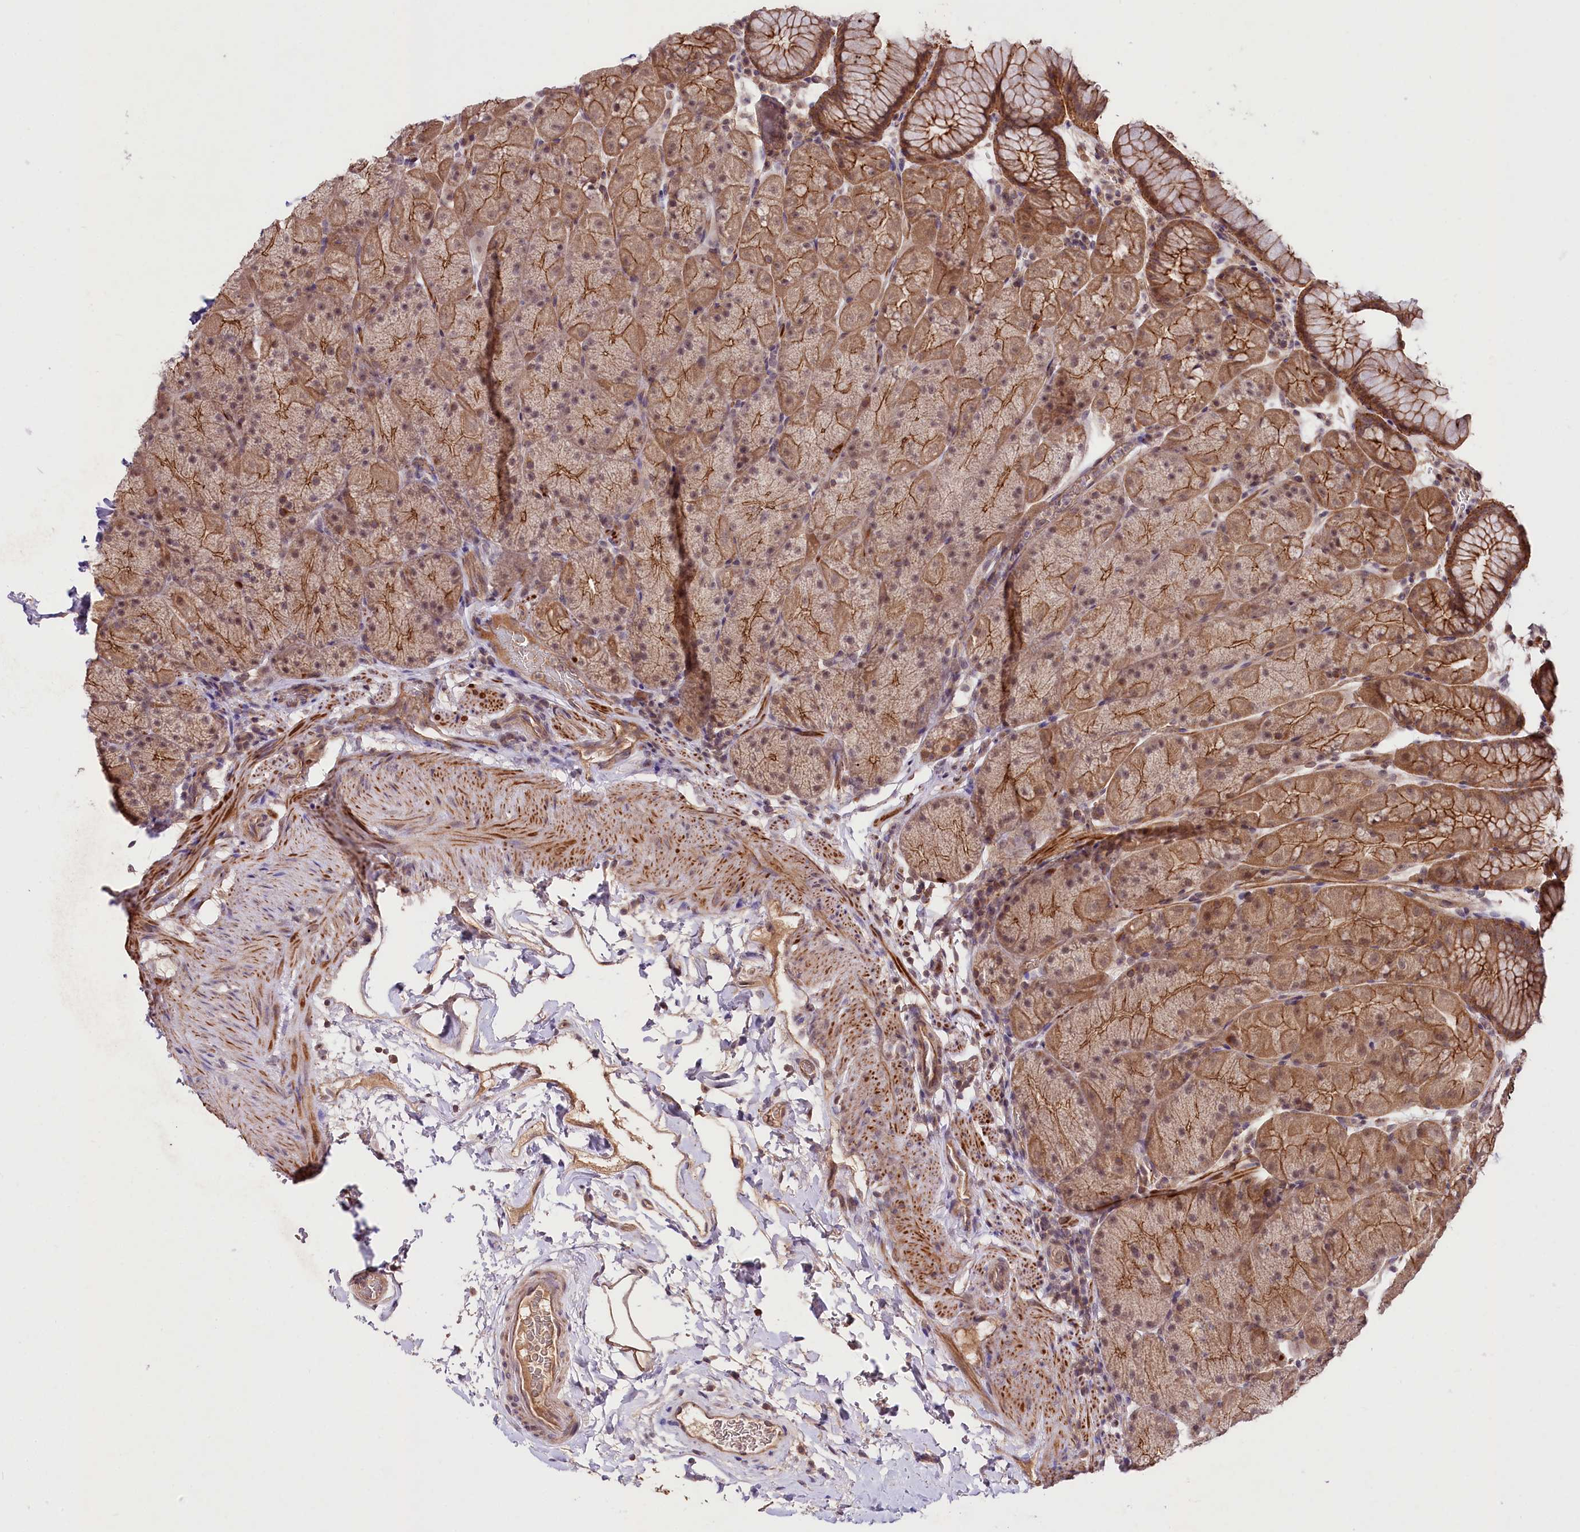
{"staining": {"intensity": "moderate", "quantity": ">75%", "location": "cytoplasmic/membranous"}, "tissue": "stomach", "cell_type": "Glandular cells", "image_type": "normal", "snomed": [{"axis": "morphology", "description": "Normal tissue, NOS"}, {"axis": "topography", "description": "Stomach, upper"}, {"axis": "topography", "description": "Stomach, lower"}], "caption": "Immunohistochemical staining of unremarkable human stomach demonstrates moderate cytoplasmic/membranous protein expression in approximately >75% of glandular cells.", "gene": "TAFAZZIN", "patient": {"sex": "male", "age": 67}}